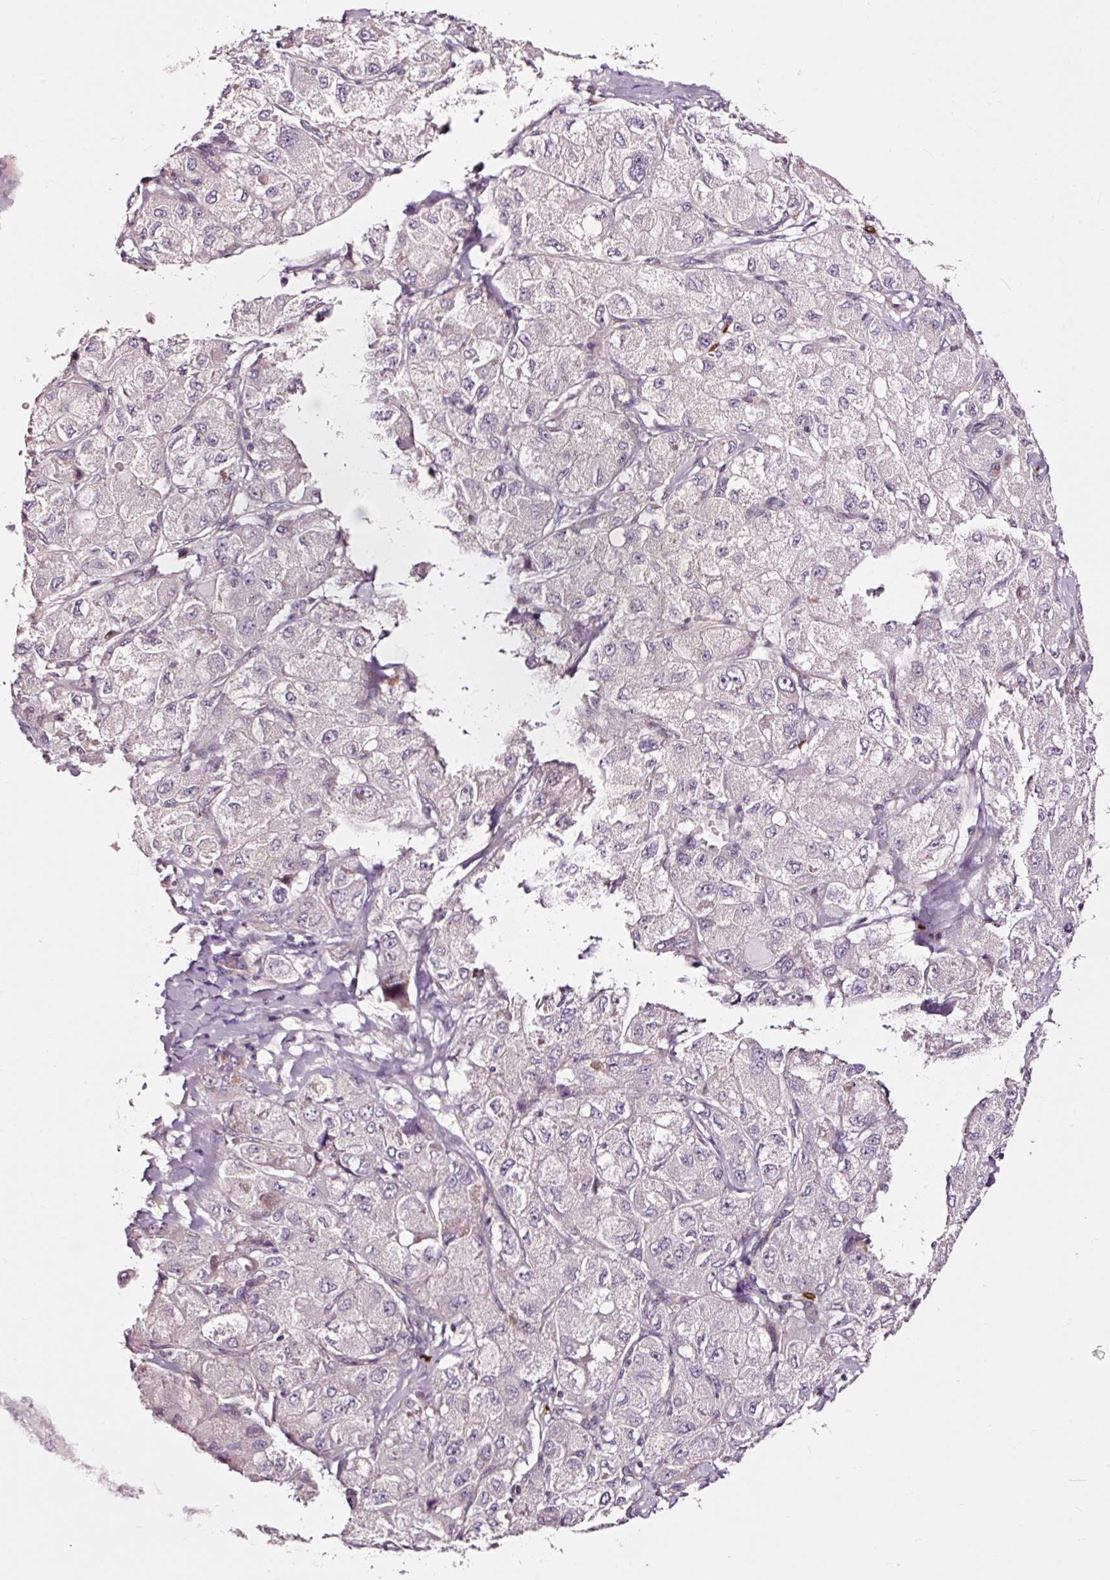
{"staining": {"intensity": "negative", "quantity": "none", "location": "none"}, "tissue": "liver cancer", "cell_type": "Tumor cells", "image_type": "cancer", "snomed": [{"axis": "morphology", "description": "Carcinoma, Hepatocellular, NOS"}, {"axis": "topography", "description": "Liver"}], "caption": "This is an immunohistochemistry (IHC) photomicrograph of liver hepatocellular carcinoma. There is no staining in tumor cells.", "gene": "UTP14A", "patient": {"sex": "male", "age": 80}}